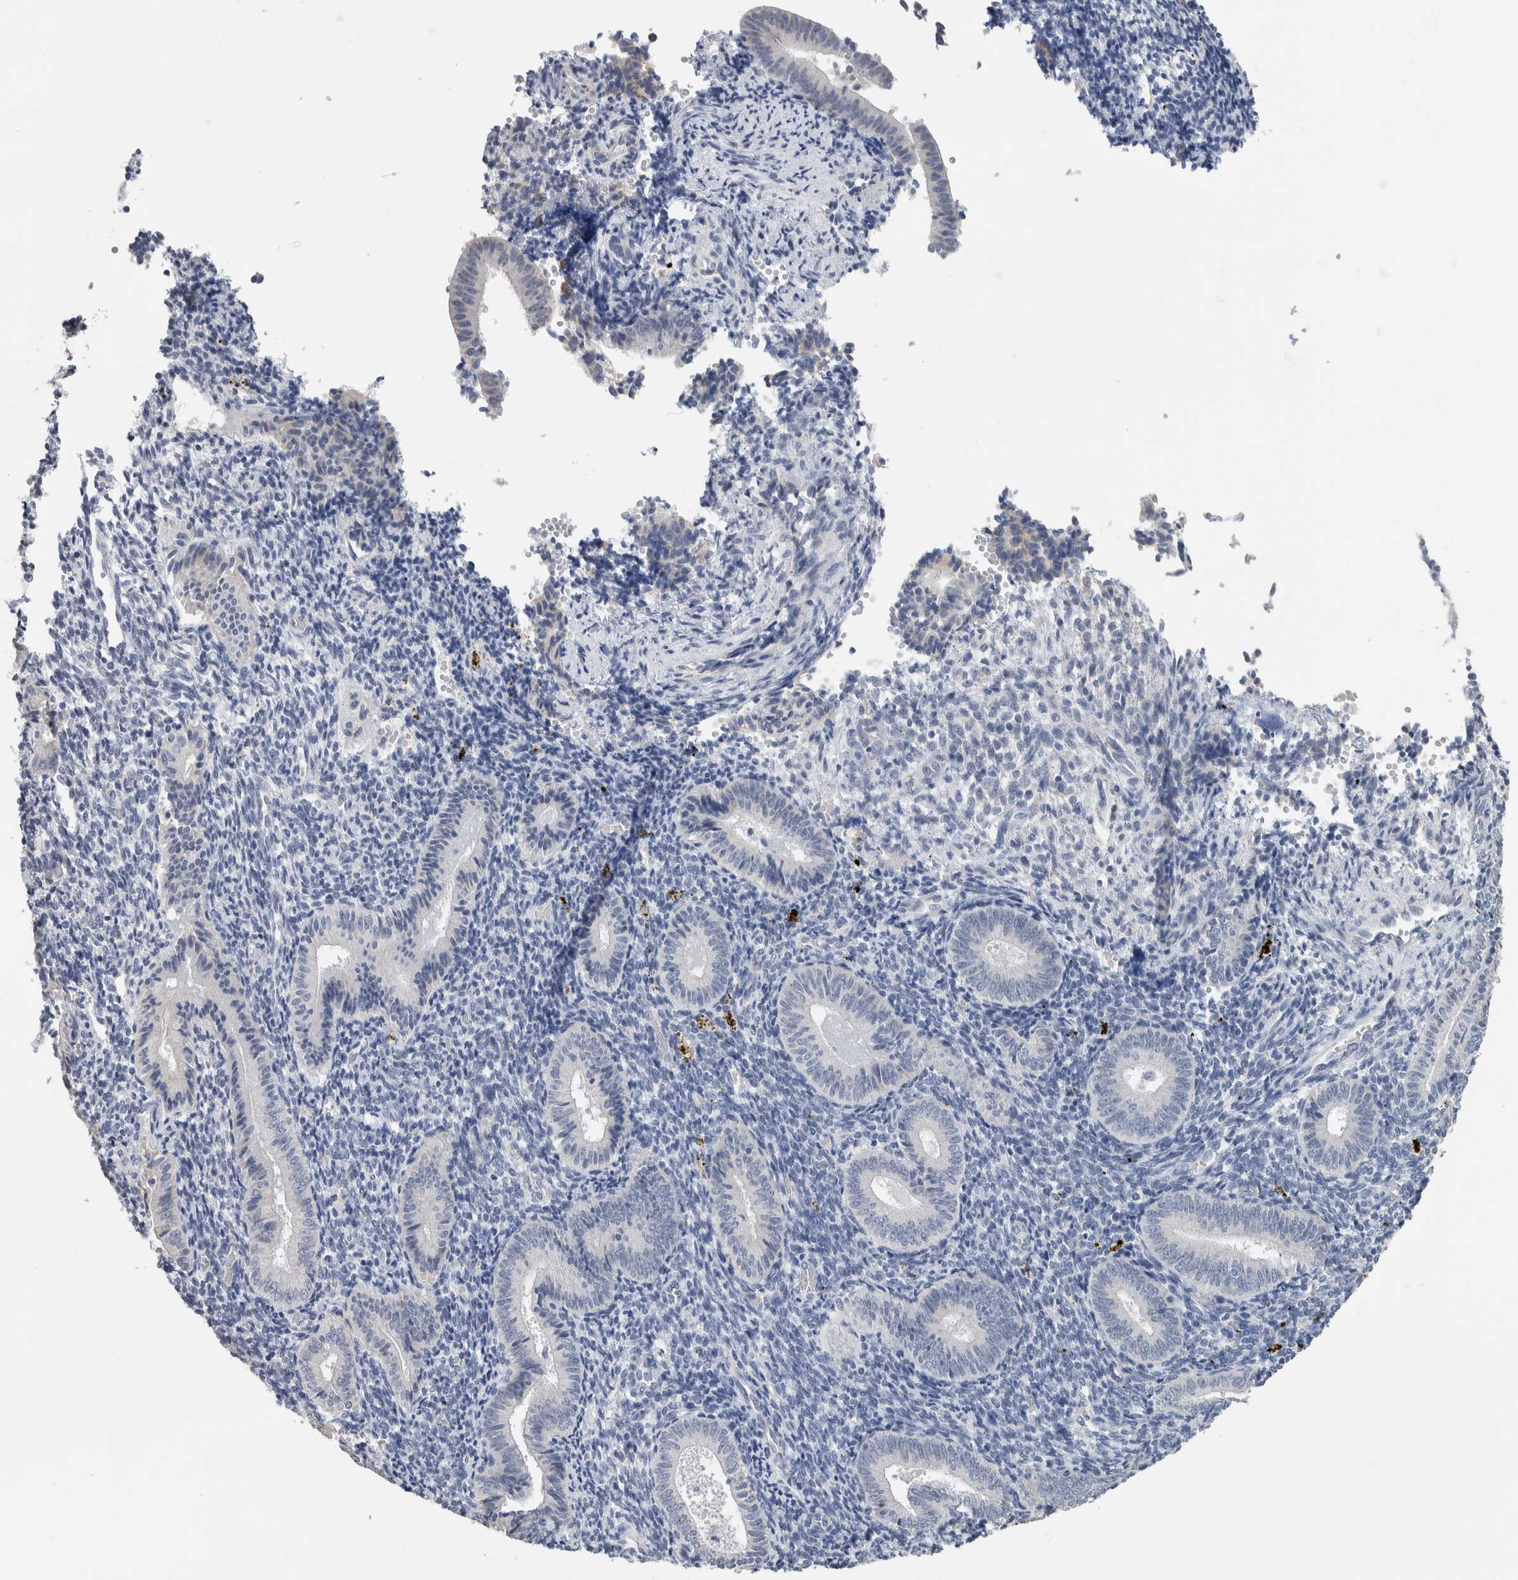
{"staining": {"intensity": "negative", "quantity": "none", "location": "none"}, "tissue": "endometrium", "cell_type": "Cells in endometrial stroma", "image_type": "normal", "snomed": [{"axis": "morphology", "description": "Normal tissue, NOS"}, {"axis": "topography", "description": "Uterus"}, {"axis": "topography", "description": "Endometrium"}], "caption": "A histopathology image of endometrium stained for a protein exhibits no brown staining in cells in endometrial stroma.", "gene": "NEFM", "patient": {"sex": "female", "age": 33}}